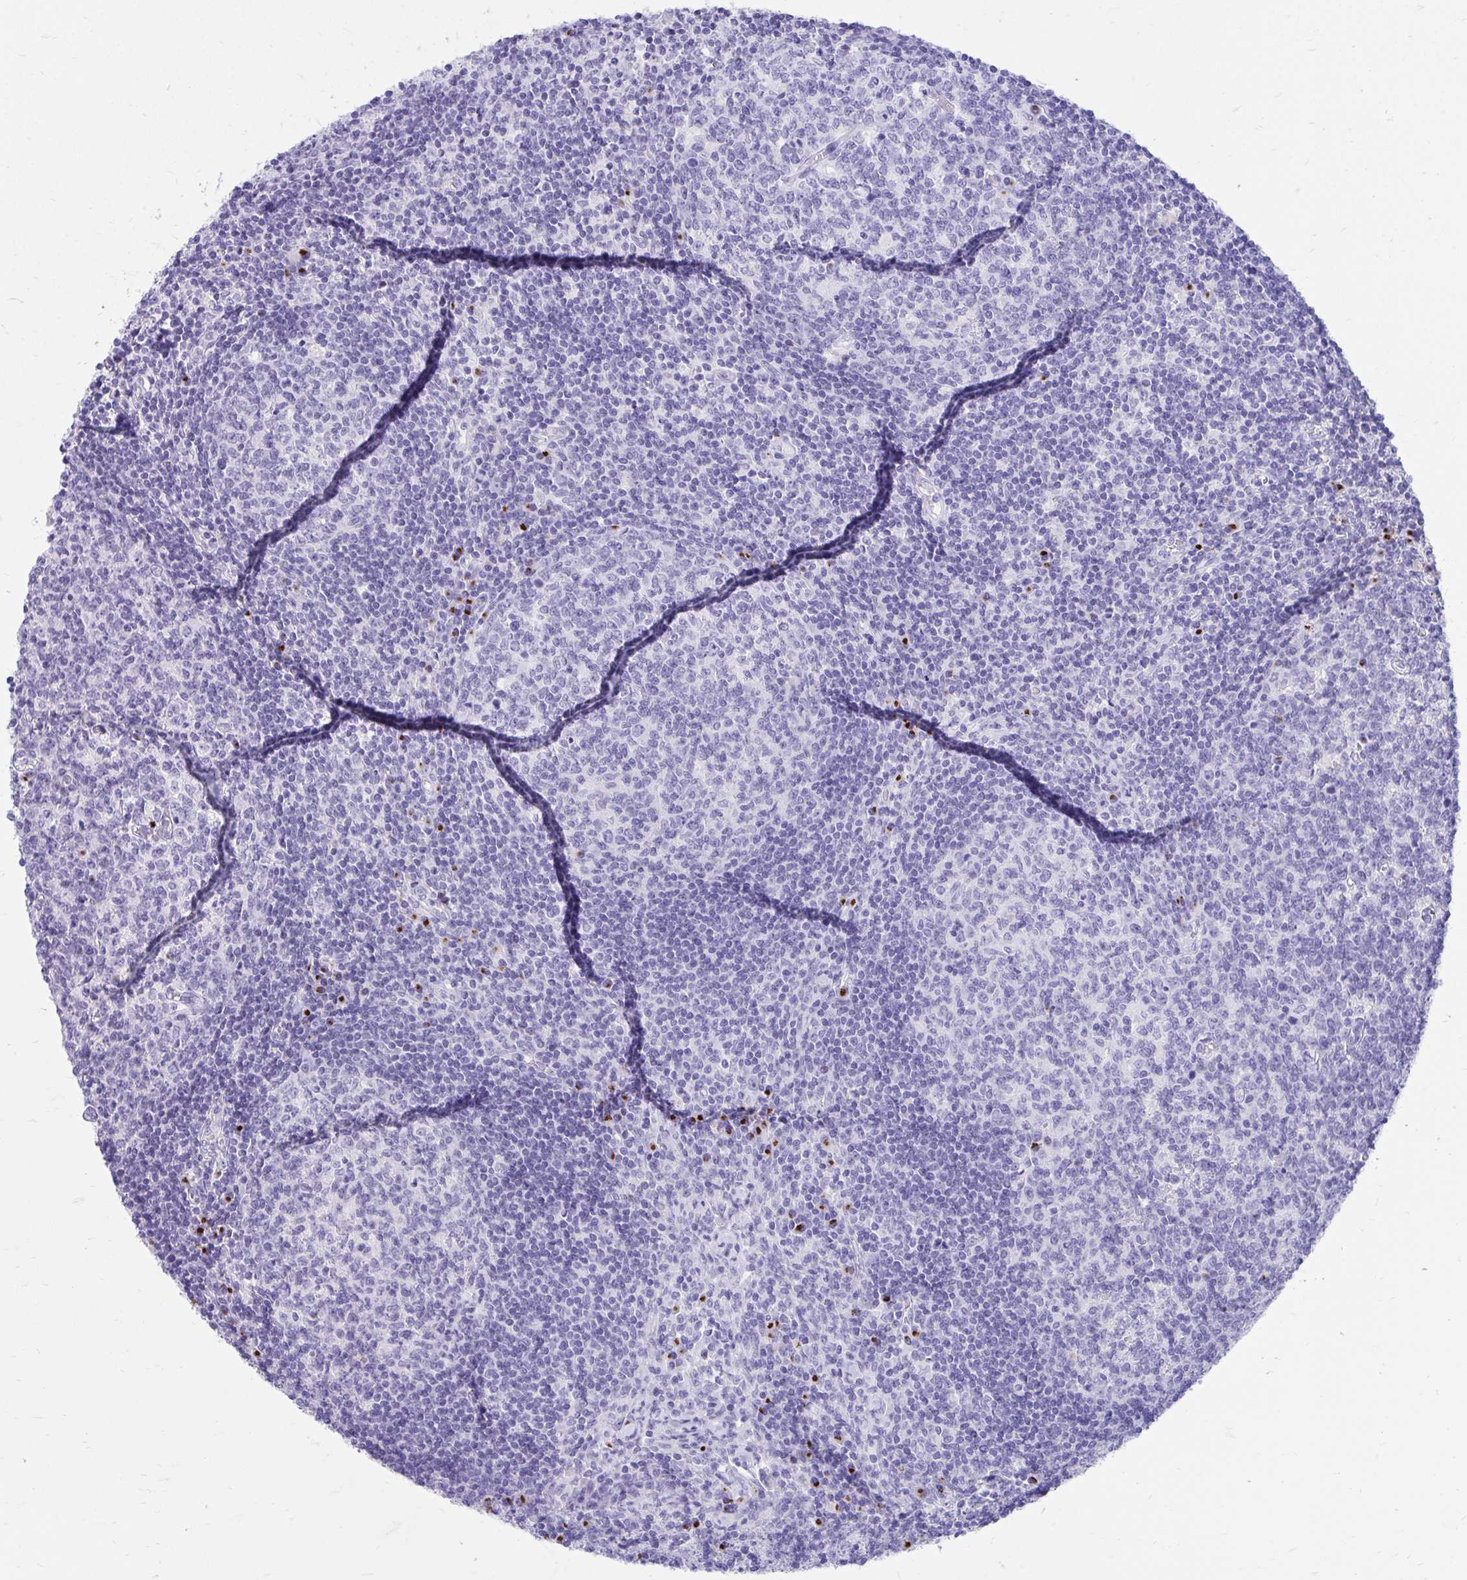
{"staining": {"intensity": "negative", "quantity": "none", "location": "none"}, "tissue": "lymph node", "cell_type": "Germinal center cells", "image_type": "normal", "snomed": [{"axis": "morphology", "description": "Normal tissue, NOS"}, {"axis": "topography", "description": "Lymph node"}], "caption": "Germinal center cells show no significant protein positivity in benign lymph node. Nuclei are stained in blue.", "gene": "ANKDD1B", "patient": {"sex": "male", "age": 67}}